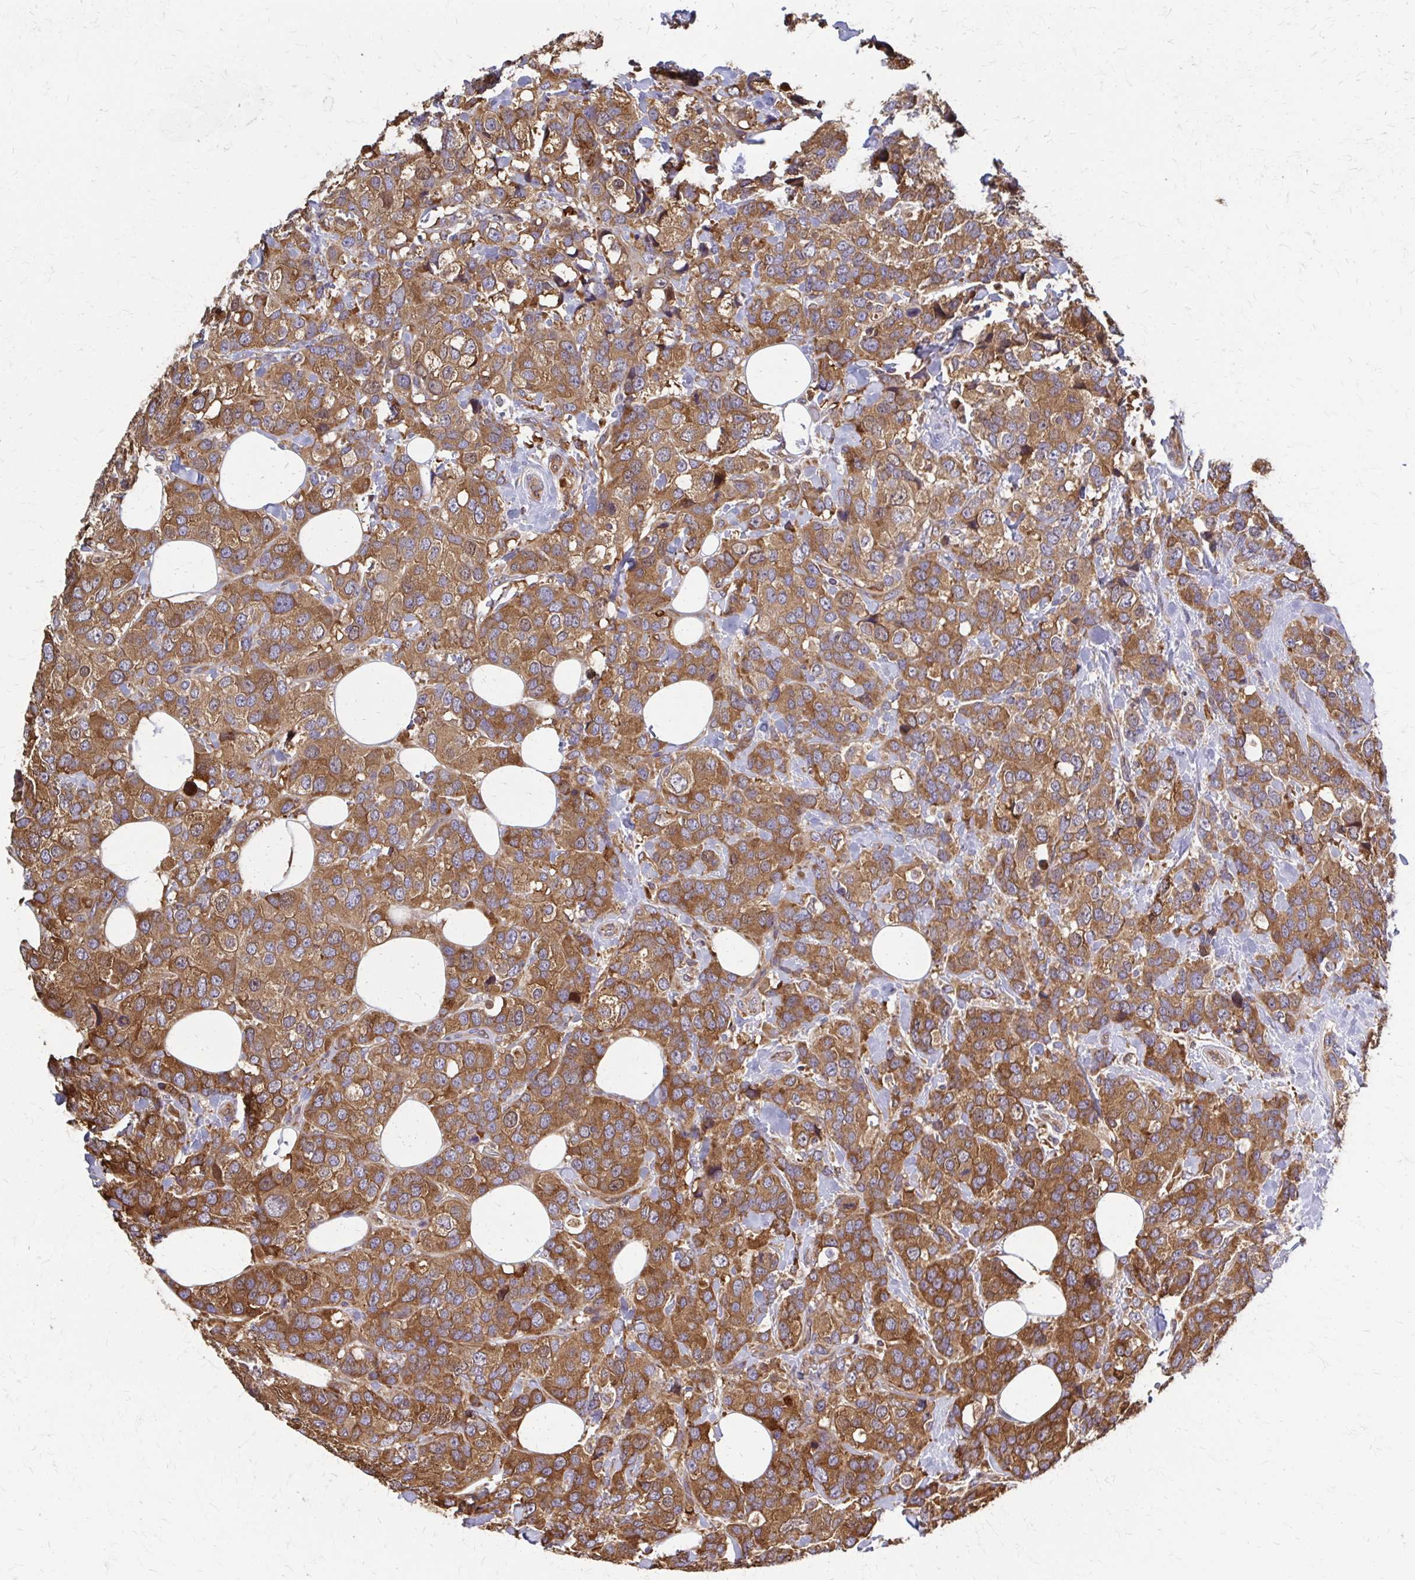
{"staining": {"intensity": "moderate", "quantity": ">75%", "location": "cytoplasmic/membranous"}, "tissue": "breast cancer", "cell_type": "Tumor cells", "image_type": "cancer", "snomed": [{"axis": "morphology", "description": "Lobular carcinoma"}, {"axis": "topography", "description": "Breast"}], "caption": "Immunohistochemistry (IHC) staining of breast cancer (lobular carcinoma), which displays medium levels of moderate cytoplasmic/membranous positivity in approximately >75% of tumor cells indicating moderate cytoplasmic/membranous protein staining. The staining was performed using DAB (3,3'-diaminobenzidine) (brown) for protein detection and nuclei were counterstained in hematoxylin (blue).", "gene": "EEF2", "patient": {"sex": "female", "age": 59}}